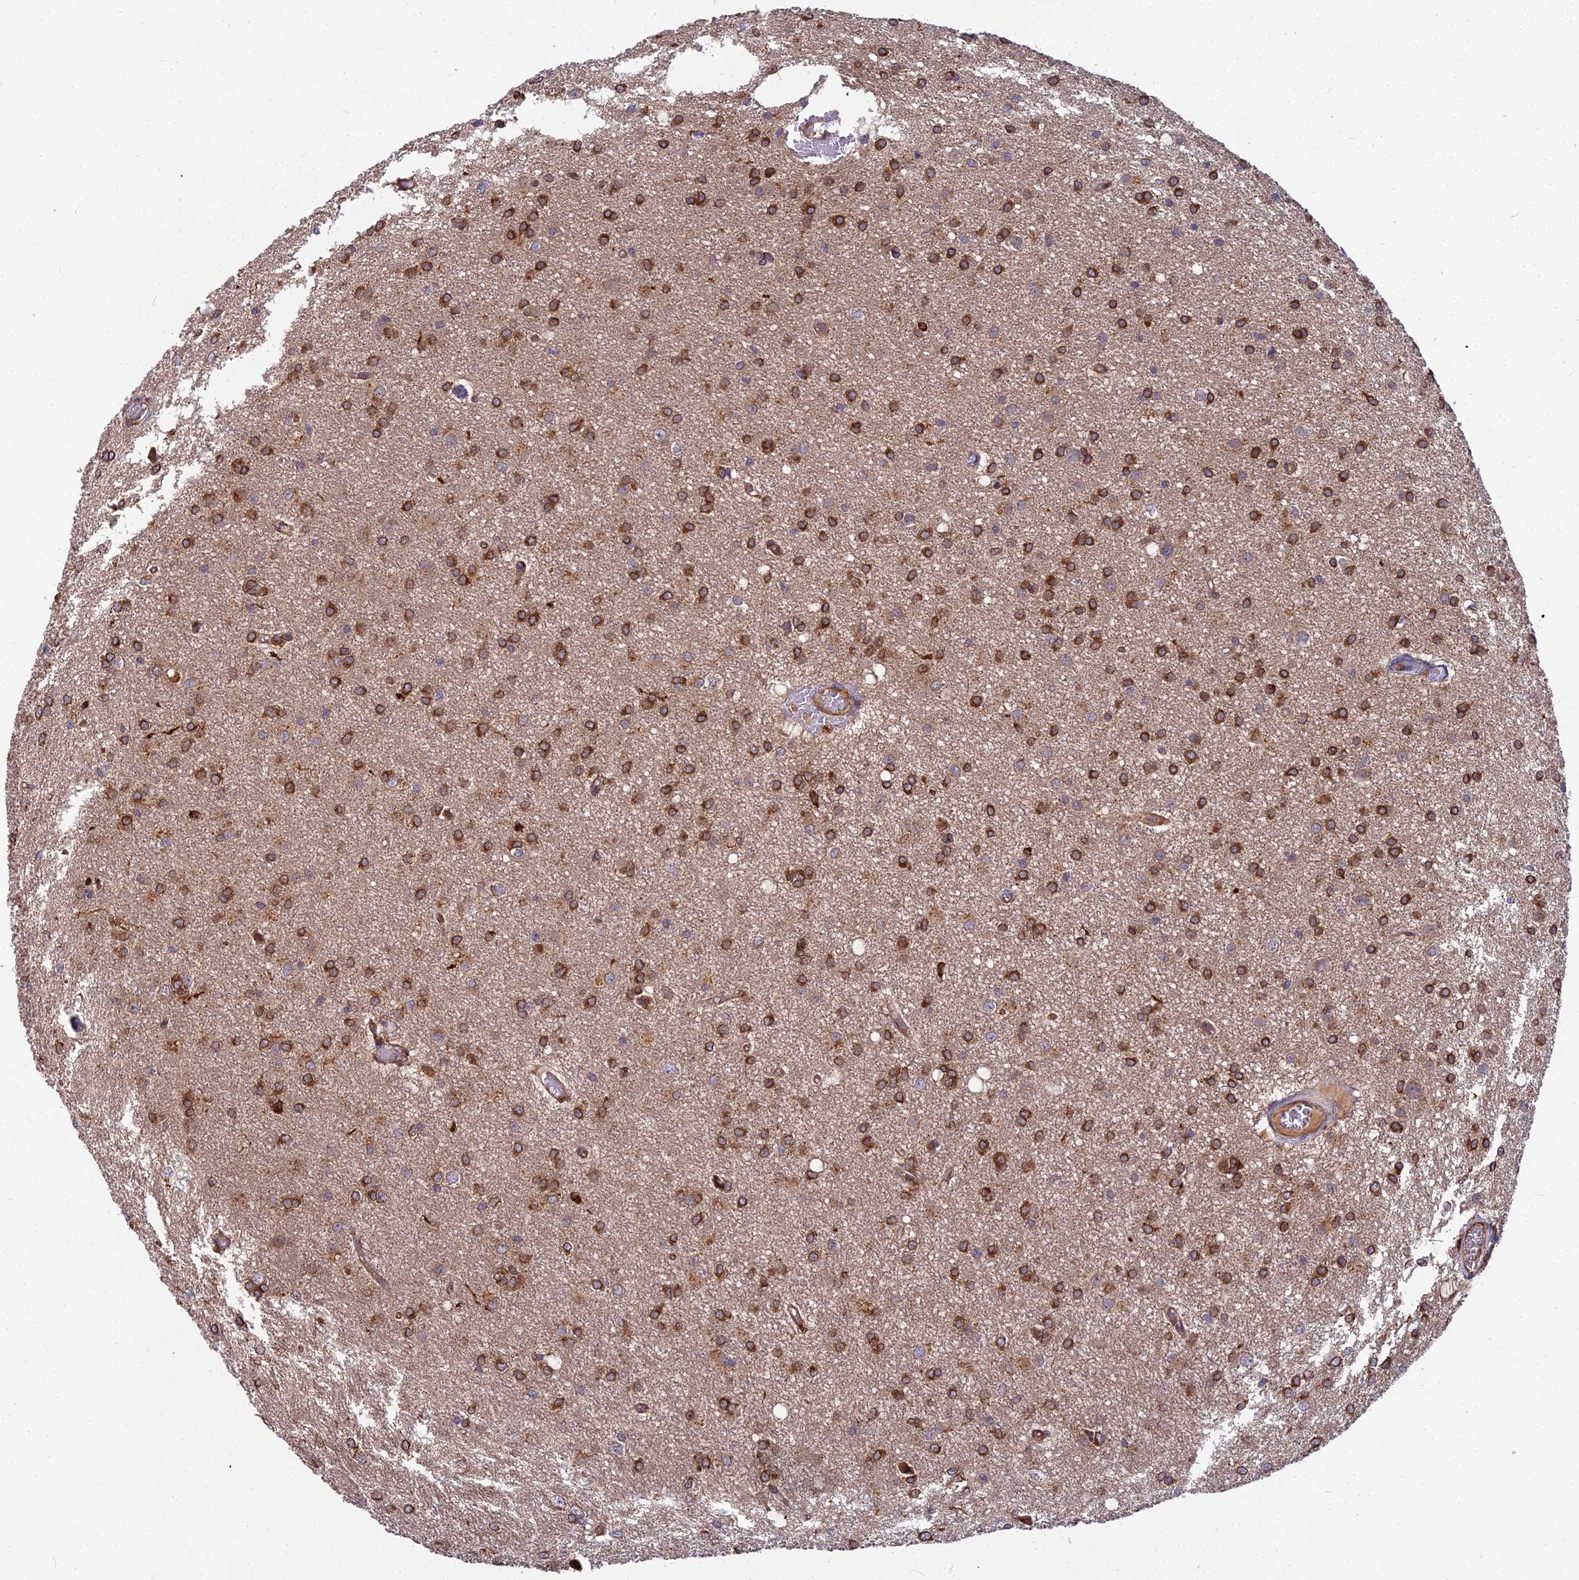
{"staining": {"intensity": "strong", "quantity": ">75%", "location": "cytoplasmic/membranous"}, "tissue": "glioma", "cell_type": "Tumor cells", "image_type": "cancer", "snomed": [{"axis": "morphology", "description": "Glioma, malignant, High grade"}, {"axis": "topography", "description": "Brain"}], "caption": "This image displays immunohistochemistry (IHC) staining of glioma, with high strong cytoplasmic/membranous positivity in about >75% of tumor cells.", "gene": "NDUFAF7", "patient": {"sex": "female", "age": 50}}